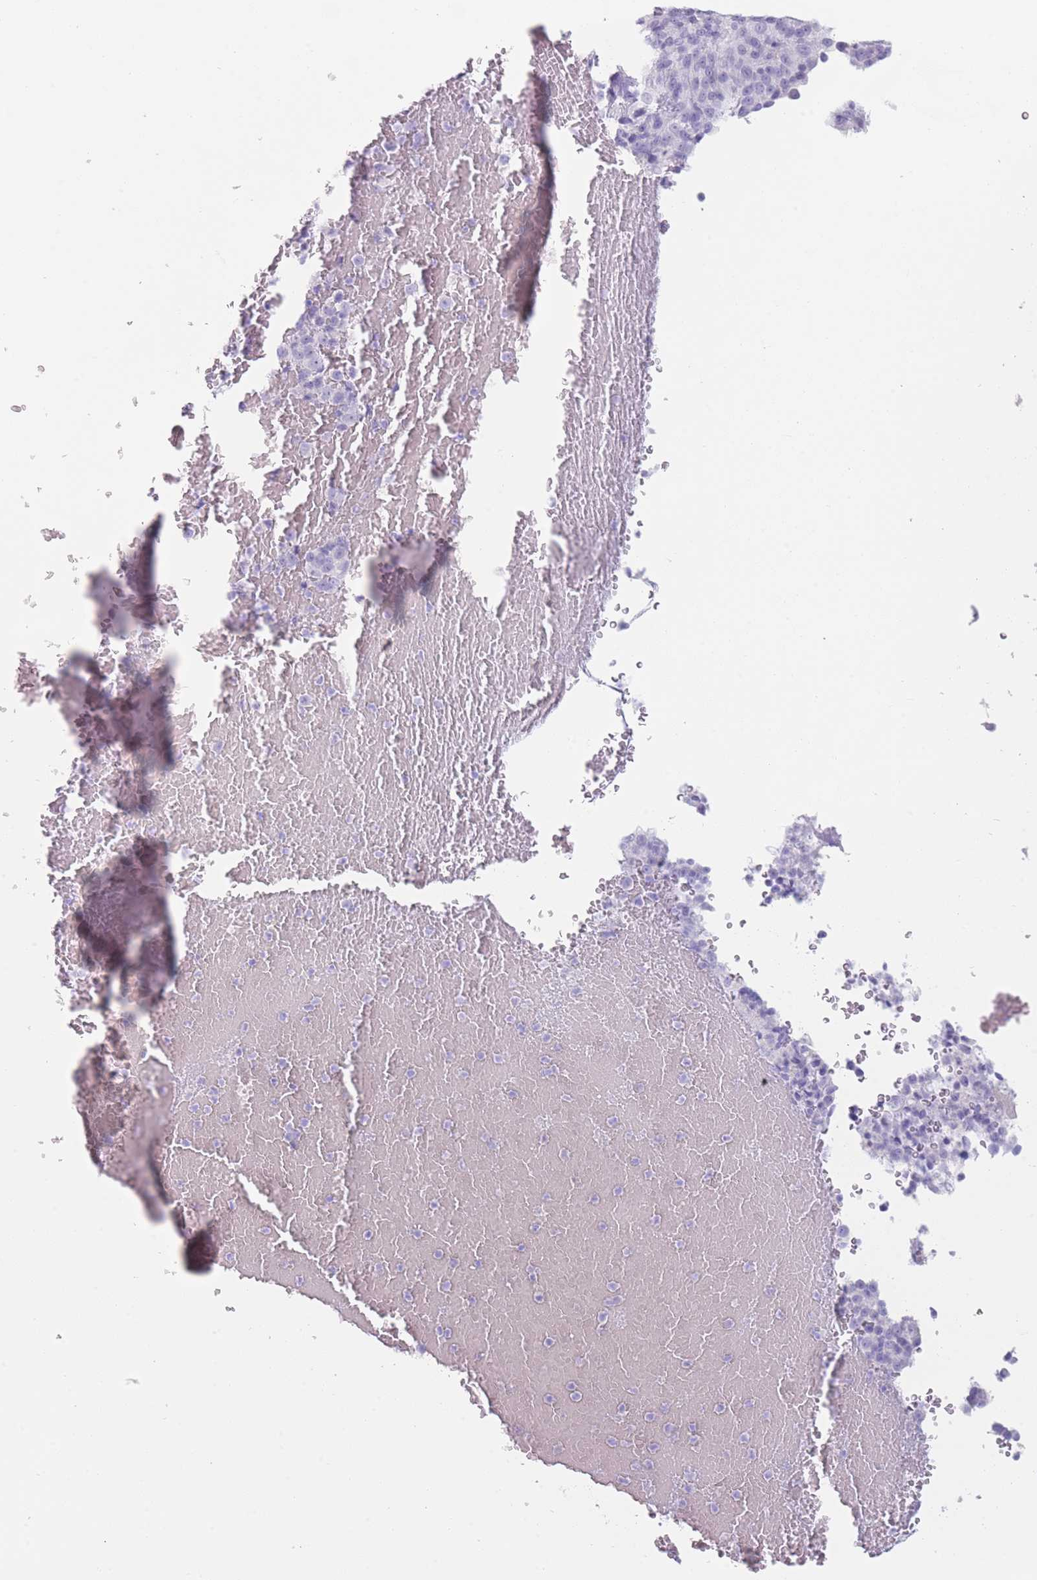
{"staining": {"intensity": "negative", "quantity": "none", "location": "none"}, "tissue": "melanoma", "cell_type": "Tumor cells", "image_type": "cancer", "snomed": [{"axis": "morphology", "description": "Malignant melanoma, Metastatic site"}, {"axis": "topography", "description": "Brain"}], "caption": "There is no significant expression in tumor cells of malignant melanoma (metastatic site).", "gene": "GPR12", "patient": {"sex": "female", "age": 56}}